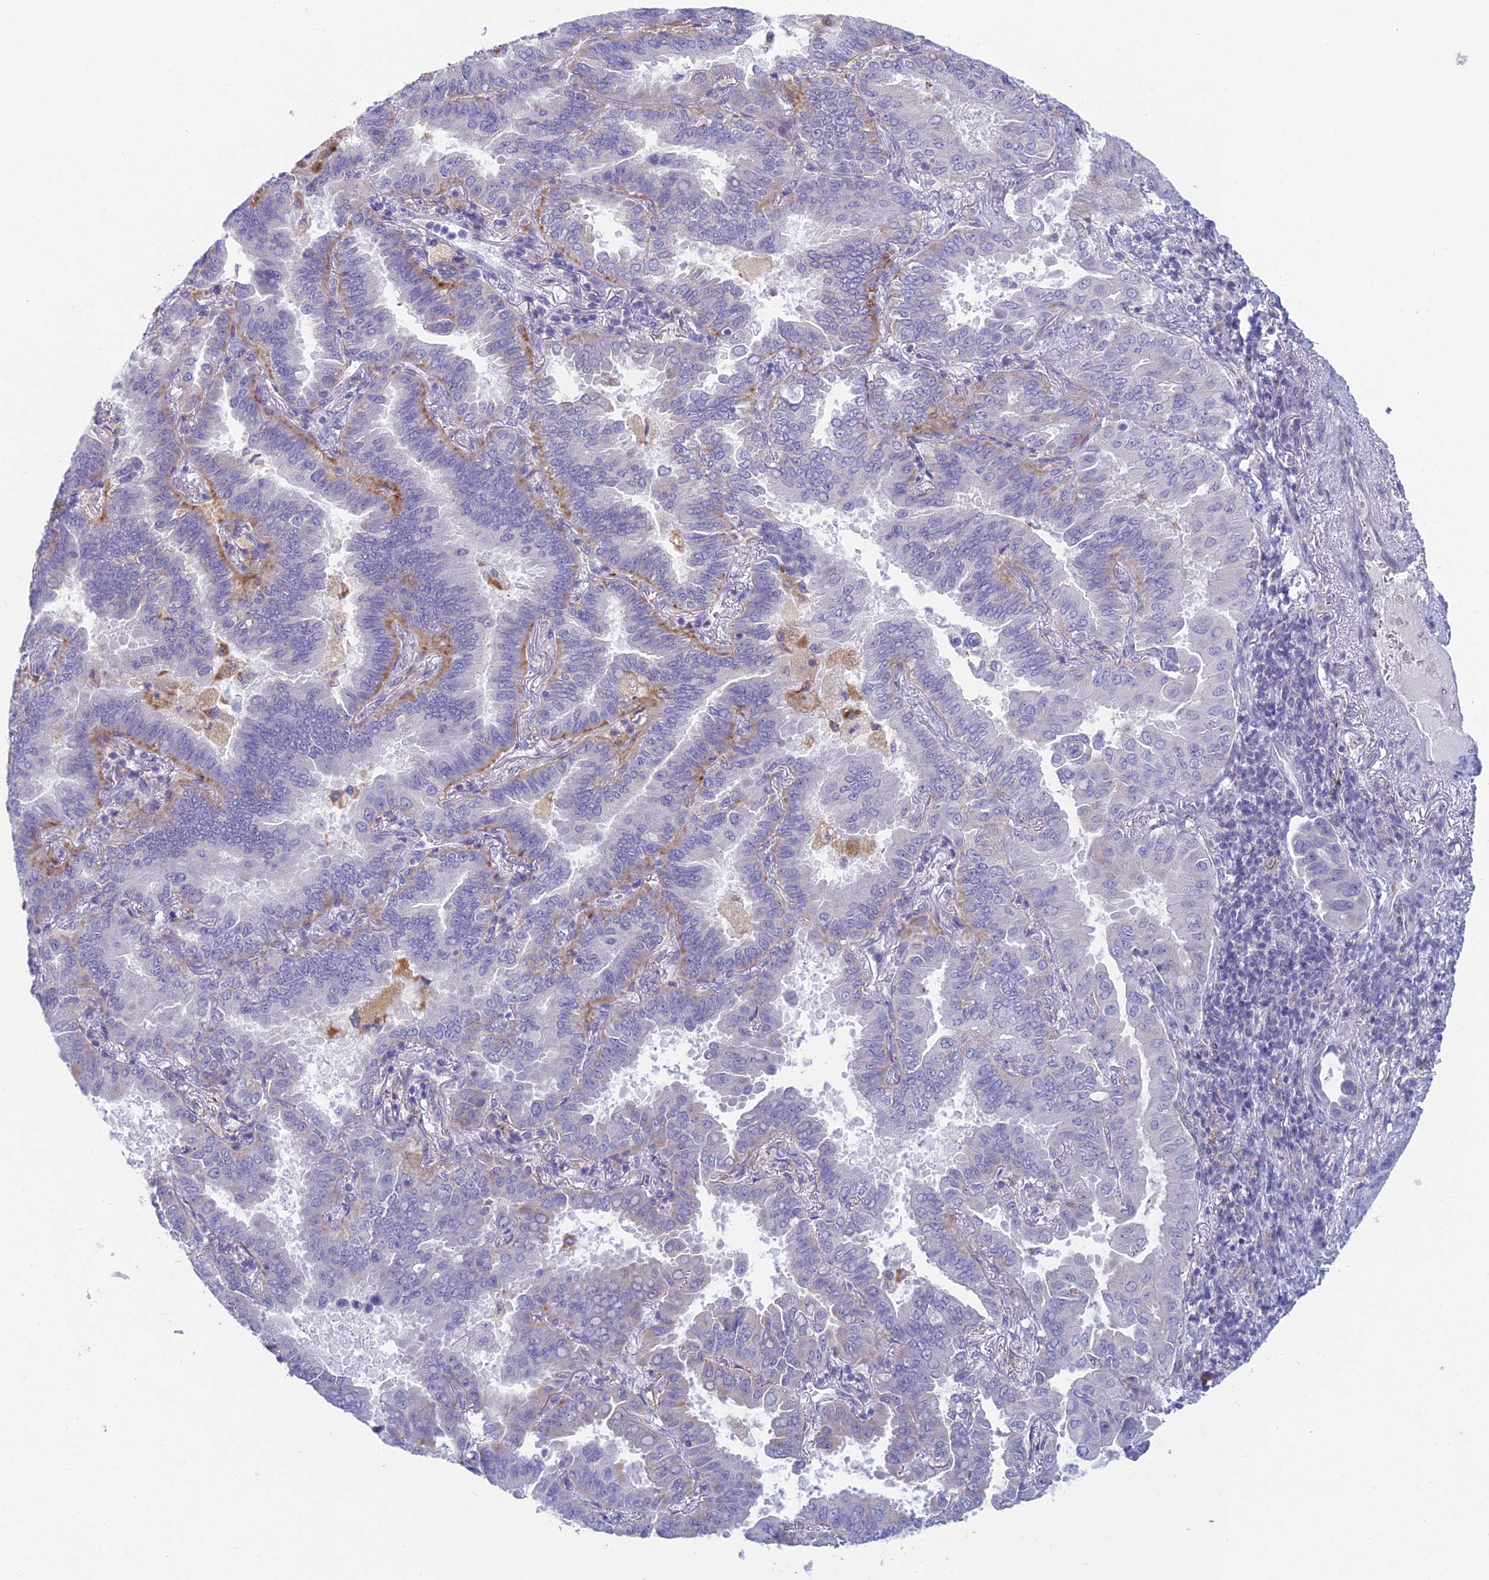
{"staining": {"intensity": "negative", "quantity": "none", "location": "none"}, "tissue": "lung cancer", "cell_type": "Tumor cells", "image_type": "cancer", "snomed": [{"axis": "morphology", "description": "Adenocarcinoma, NOS"}, {"axis": "topography", "description": "Lung"}], "caption": "High power microscopy micrograph of an IHC histopathology image of lung adenocarcinoma, revealing no significant expression in tumor cells. Brightfield microscopy of immunohistochemistry (IHC) stained with DAB (3,3'-diaminobenzidine) (brown) and hematoxylin (blue), captured at high magnification.", "gene": "FERD3L", "patient": {"sex": "male", "age": 64}}